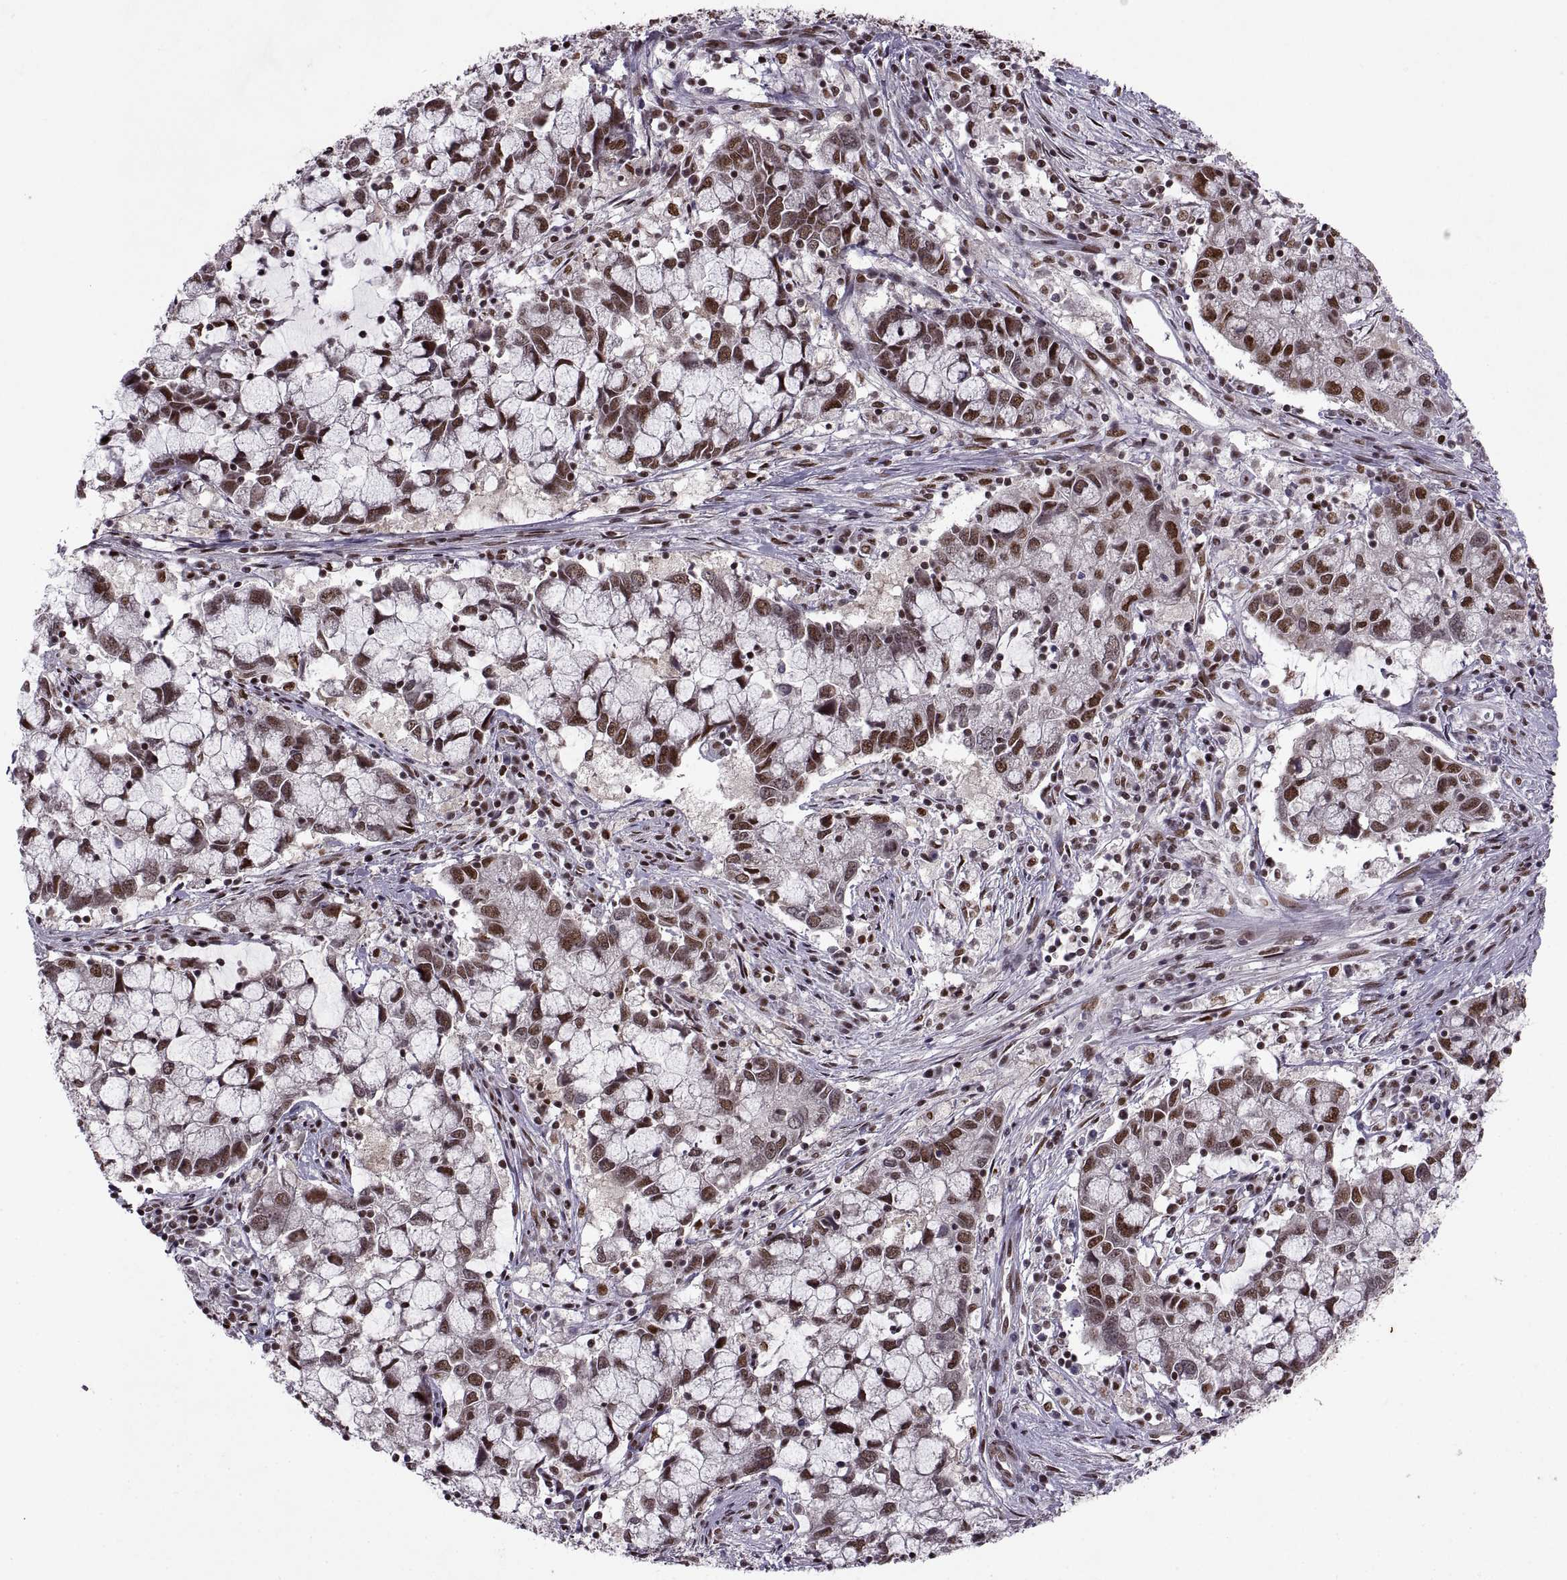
{"staining": {"intensity": "strong", "quantity": ">75%", "location": "nuclear"}, "tissue": "cervical cancer", "cell_type": "Tumor cells", "image_type": "cancer", "snomed": [{"axis": "morphology", "description": "Adenocarcinoma, NOS"}, {"axis": "topography", "description": "Cervix"}], "caption": "A micrograph showing strong nuclear staining in approximately >75% of tumor cells in cervical adenocarcinoma, as visualized by brown immunohistochemical staining.", "gene": "MT1E", "patient": {"sex": "female", "age": 40}}